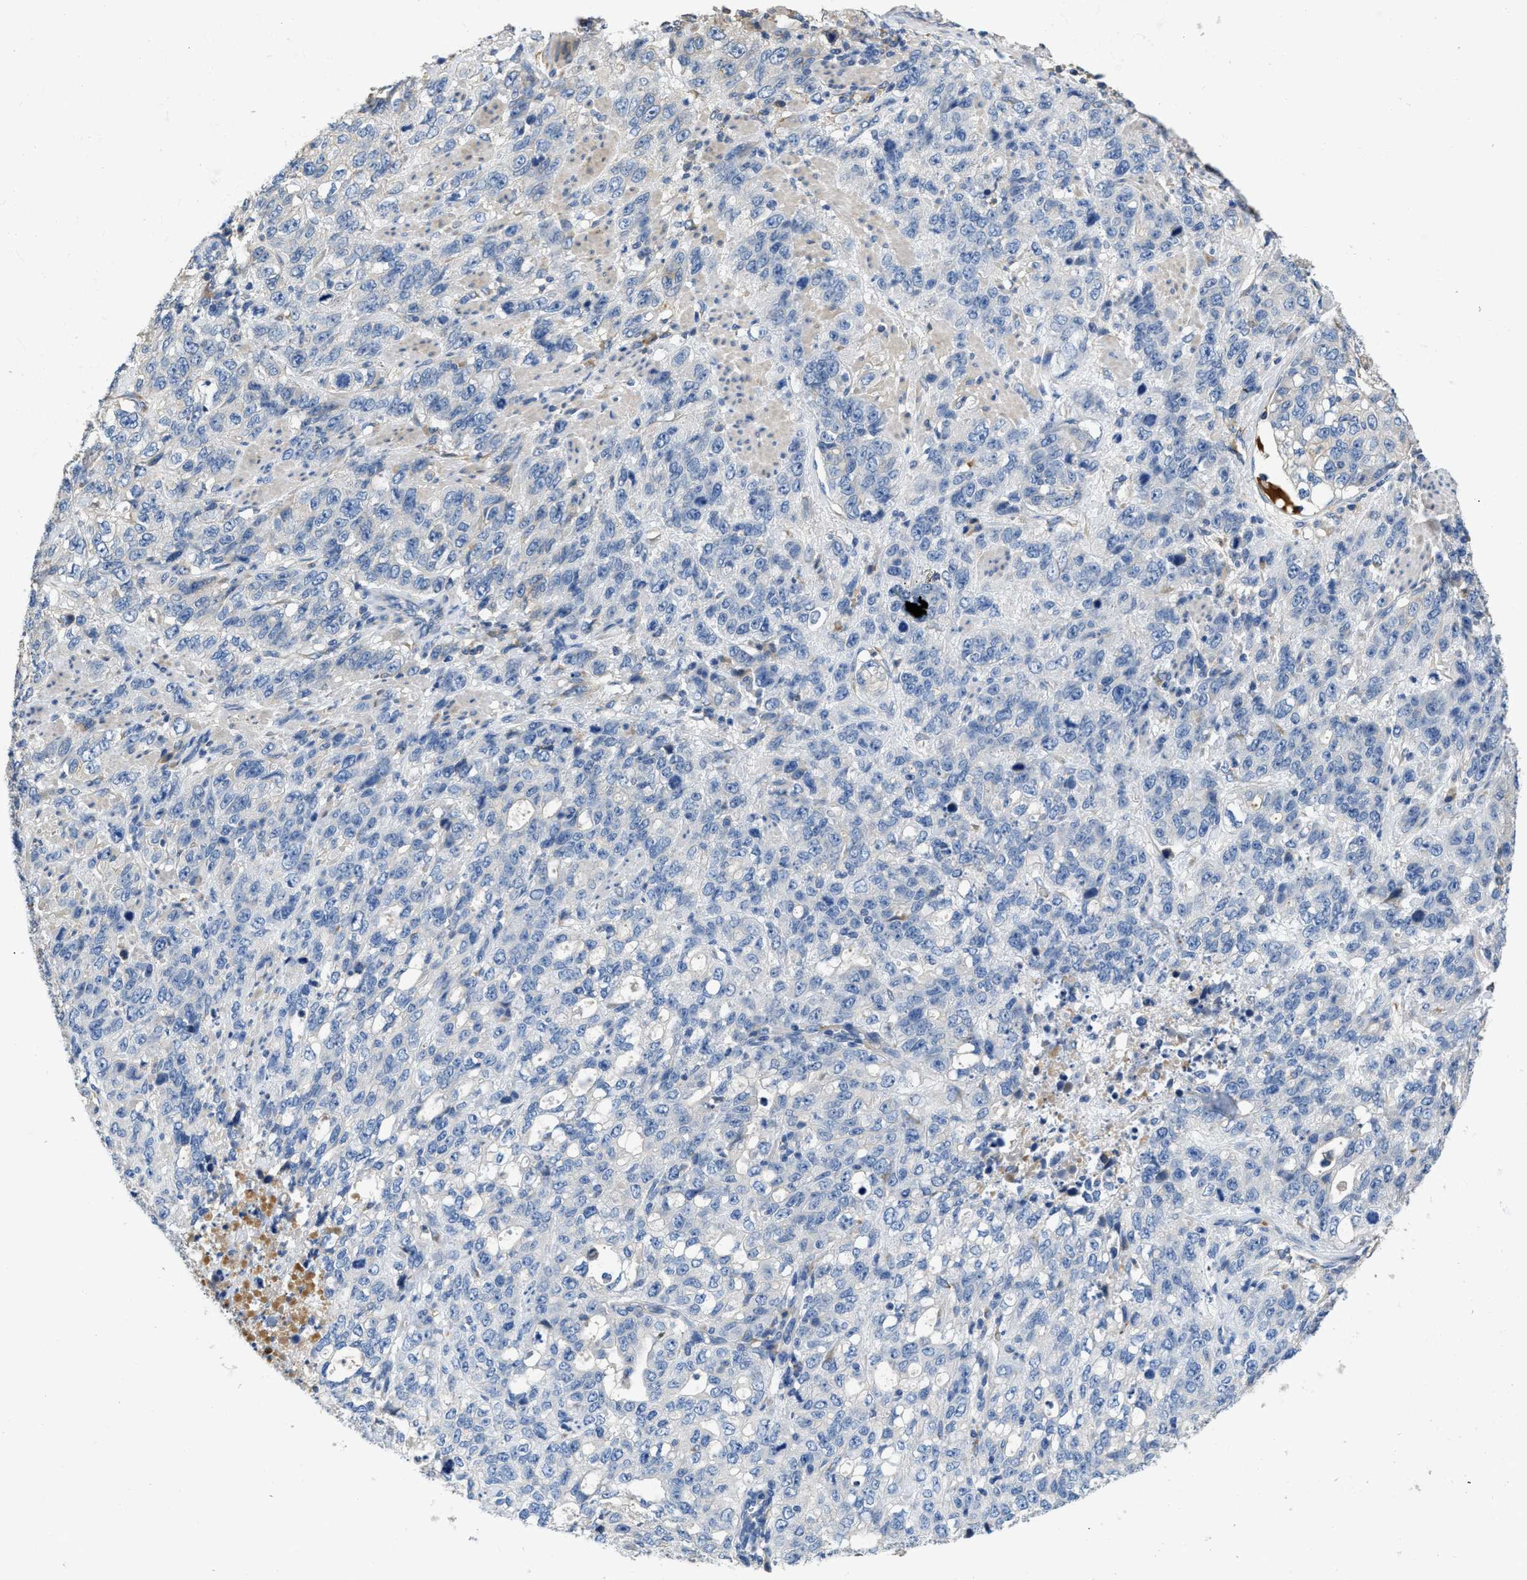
{"staining": {"intensity": "negative", "quantity": "none", "location": "none"}, "tissue": "stomach cancer", "cell_type": "Tumor cells", "image_type": "cancer", "snomed": [{"axis": "morphology", "description": "Adenocarcinoma, NOS"}, {"axis": "topography", "description": "Stomach"}], "caption": "There is no significant positivity in tumor cells of stomach cancer.", "gene": "C1S", "patient": {"sex": "male", "age": 48}}